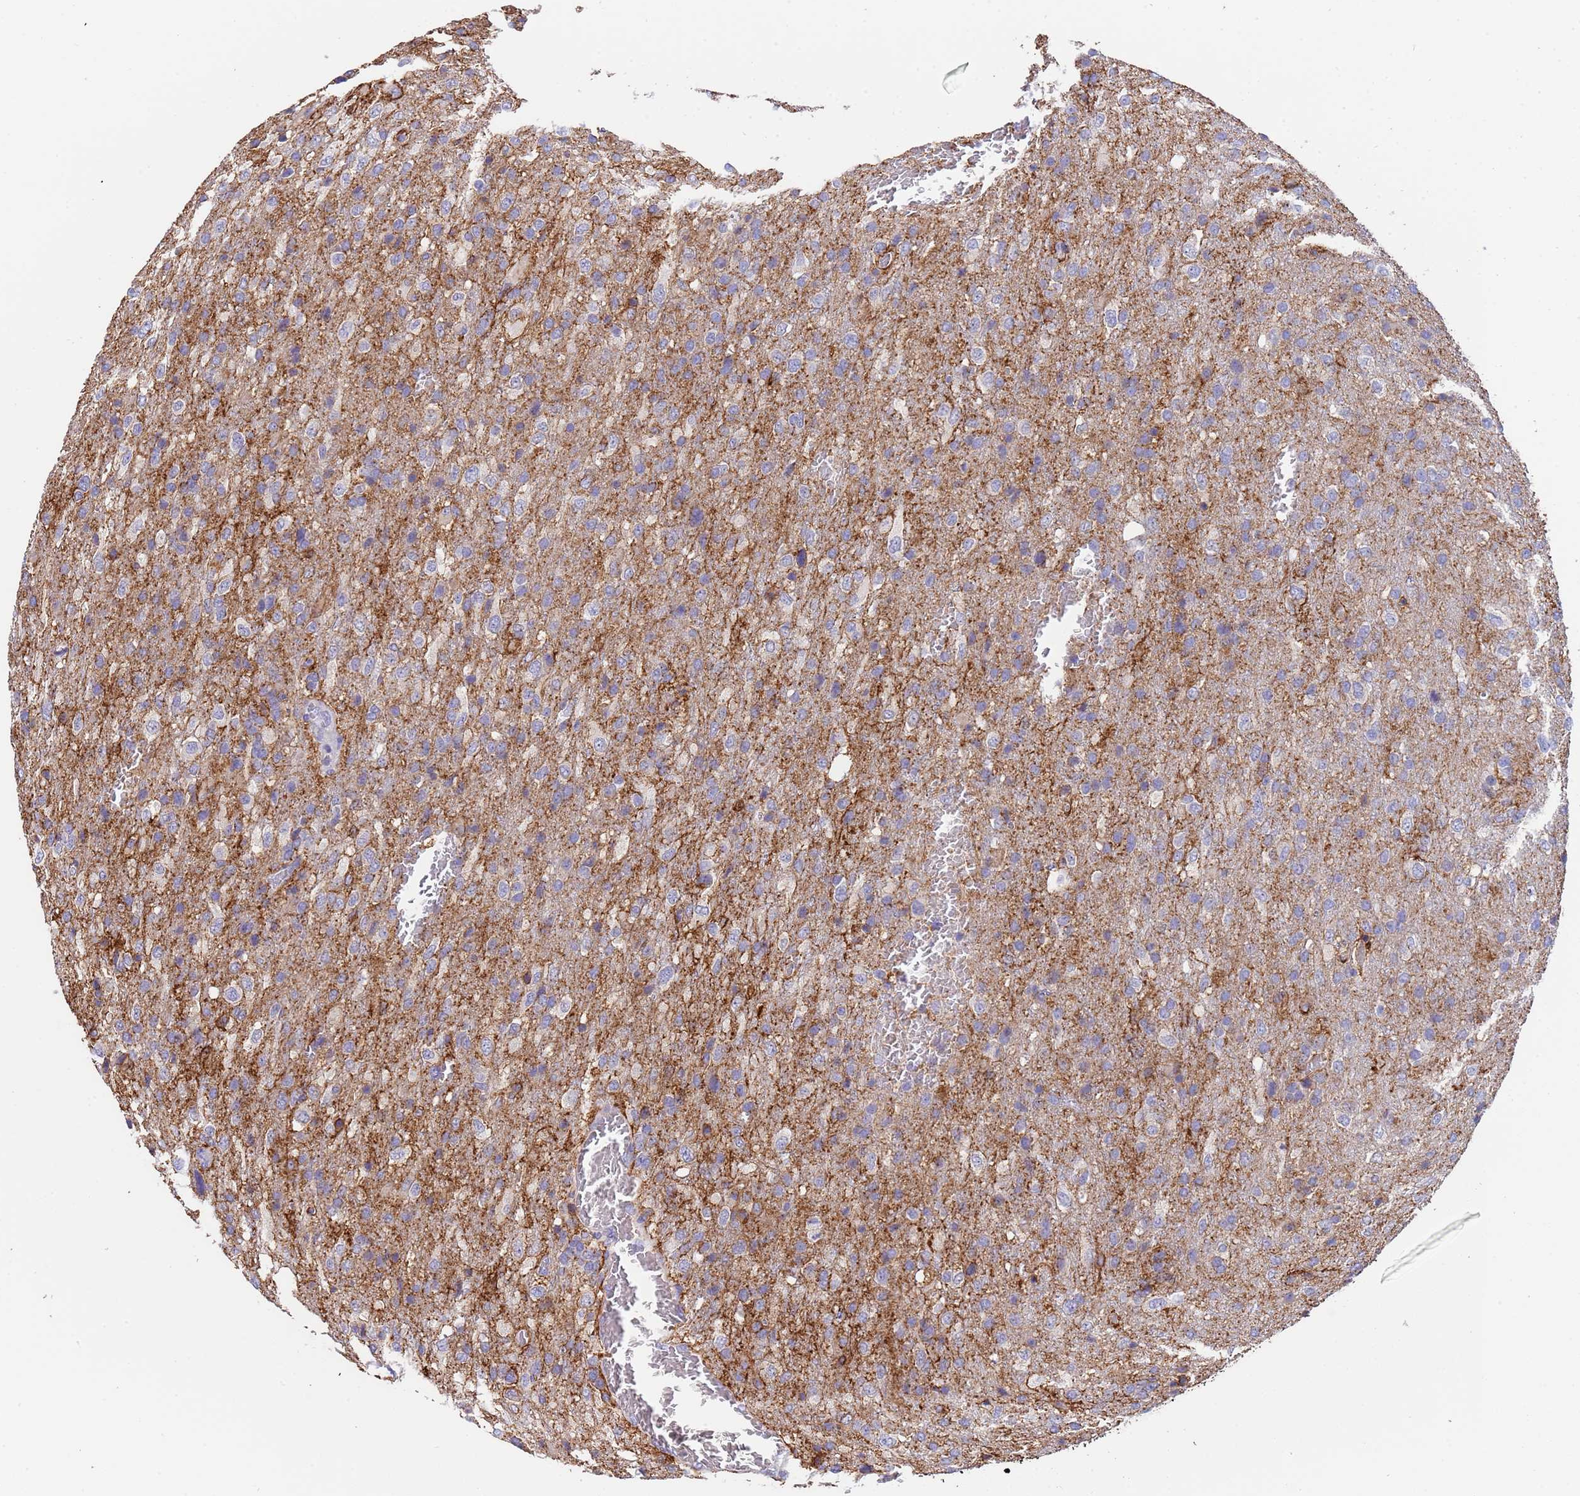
{"staining": {"intensity": "weak", "quantity": "<25%", "location": "cytoplasmic/membranous"}, "tissue": "glioma", "cell_type": "Tumor cells", "image_type": "cancer", "snomed": [{"axis": "morphology", "description": "Glioma, malignant, High grade"}, {"axis": "topography", "description": "Brain"}], "caption": "An immunohistochemistry photomicrograph of malignant glioma (high-grade) is shown. There is no staining in tumor cells of malignant glioma (high-grade).", "gene": "SLC24A3", "patient": {"sex": "female", "age": 74}}